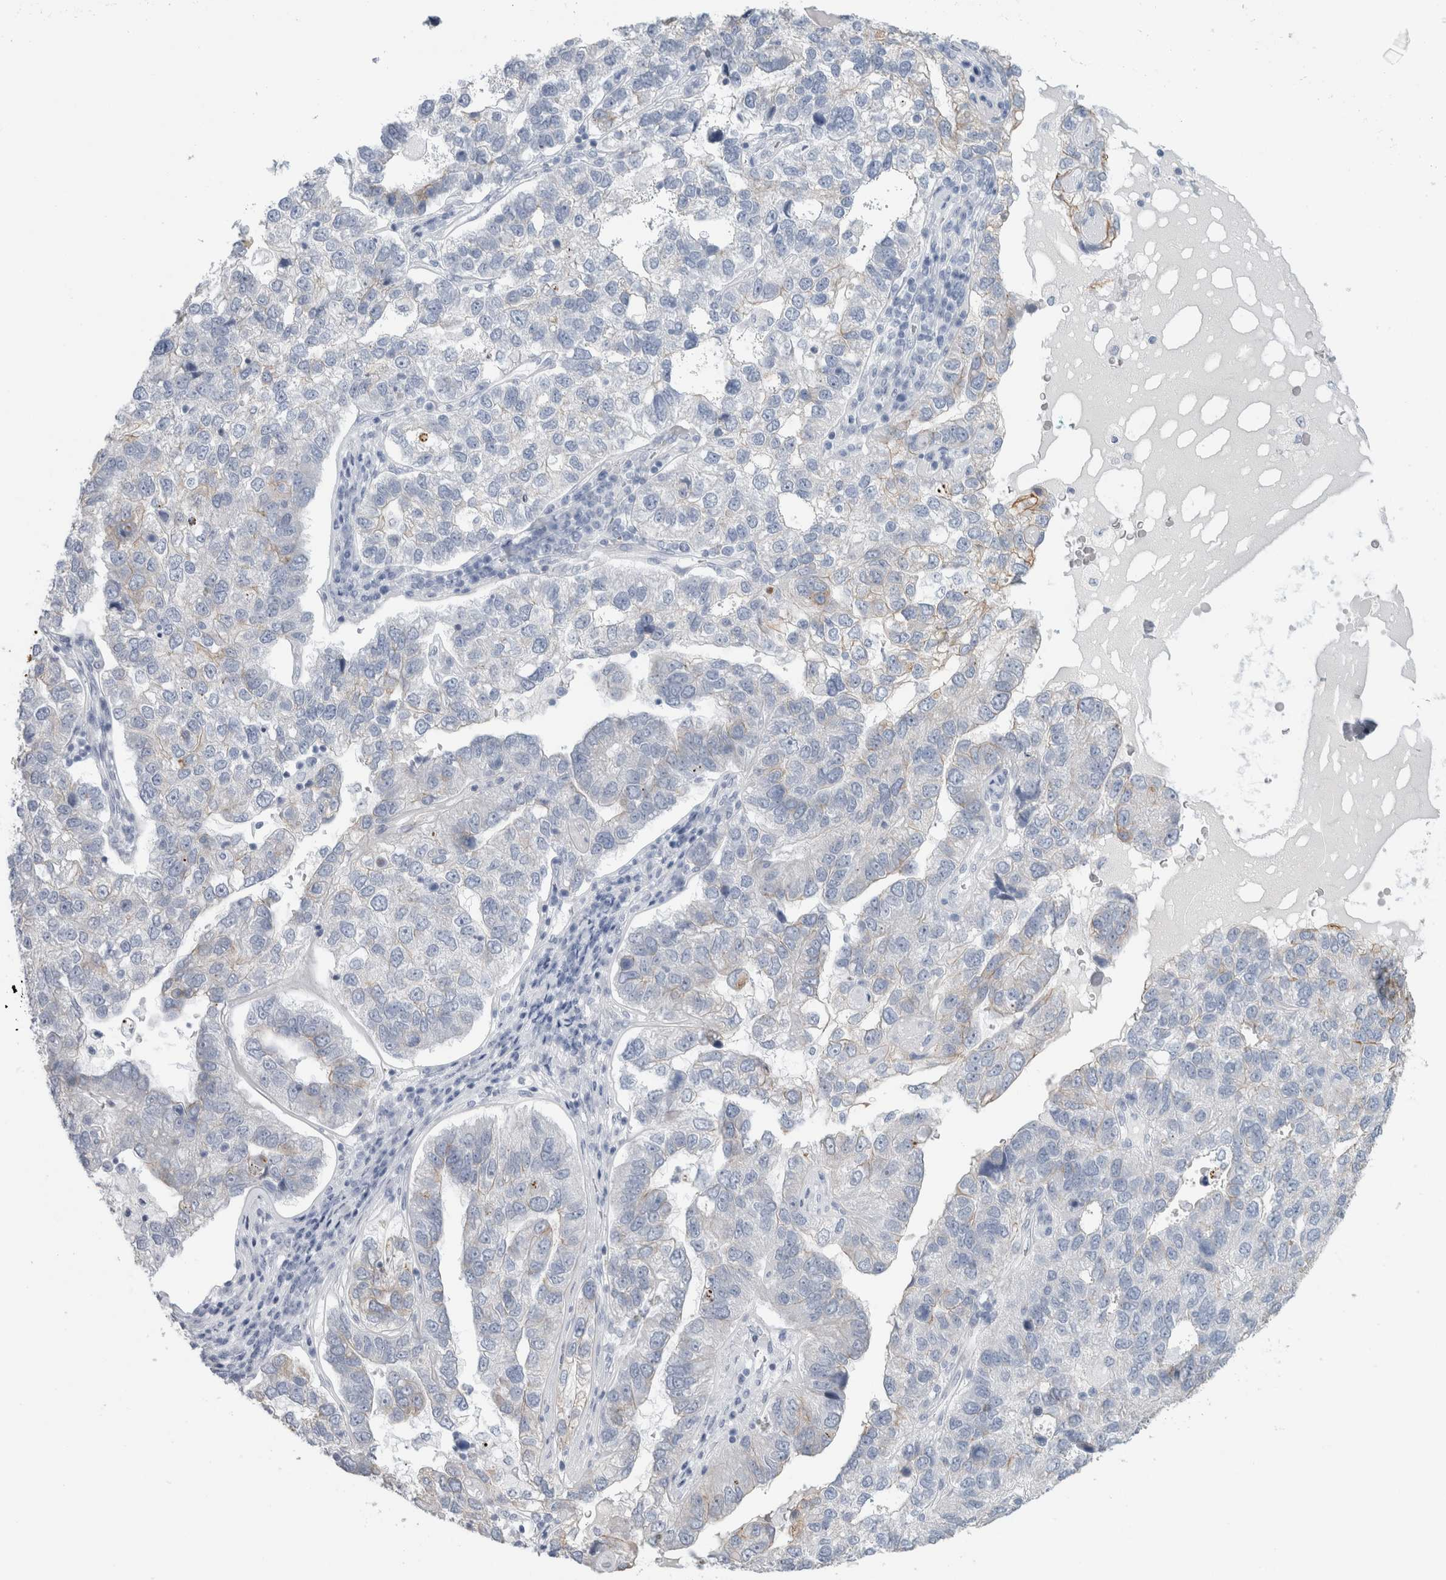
{"staining": {"intensity": "negative", "quantity": "none", "location": "none"}, "tissue": "pancreatic cancer", "cell_type": "Tumor cells", "image_type": "cancer", "snomed": [{"axis": "morphology", "description": "Adenocarcinoma, NOS"}, {"axis": "topography", "description": "Pancreas"}], "caption": "Tumor cells show no significant staining in pancreatic adenocarcinoma. (Immunohistochemistry (ihc), brightfield microscopy, high magnification).", "gene": "RPH3AL", "patient": {"sex": "female", "age": 61}}